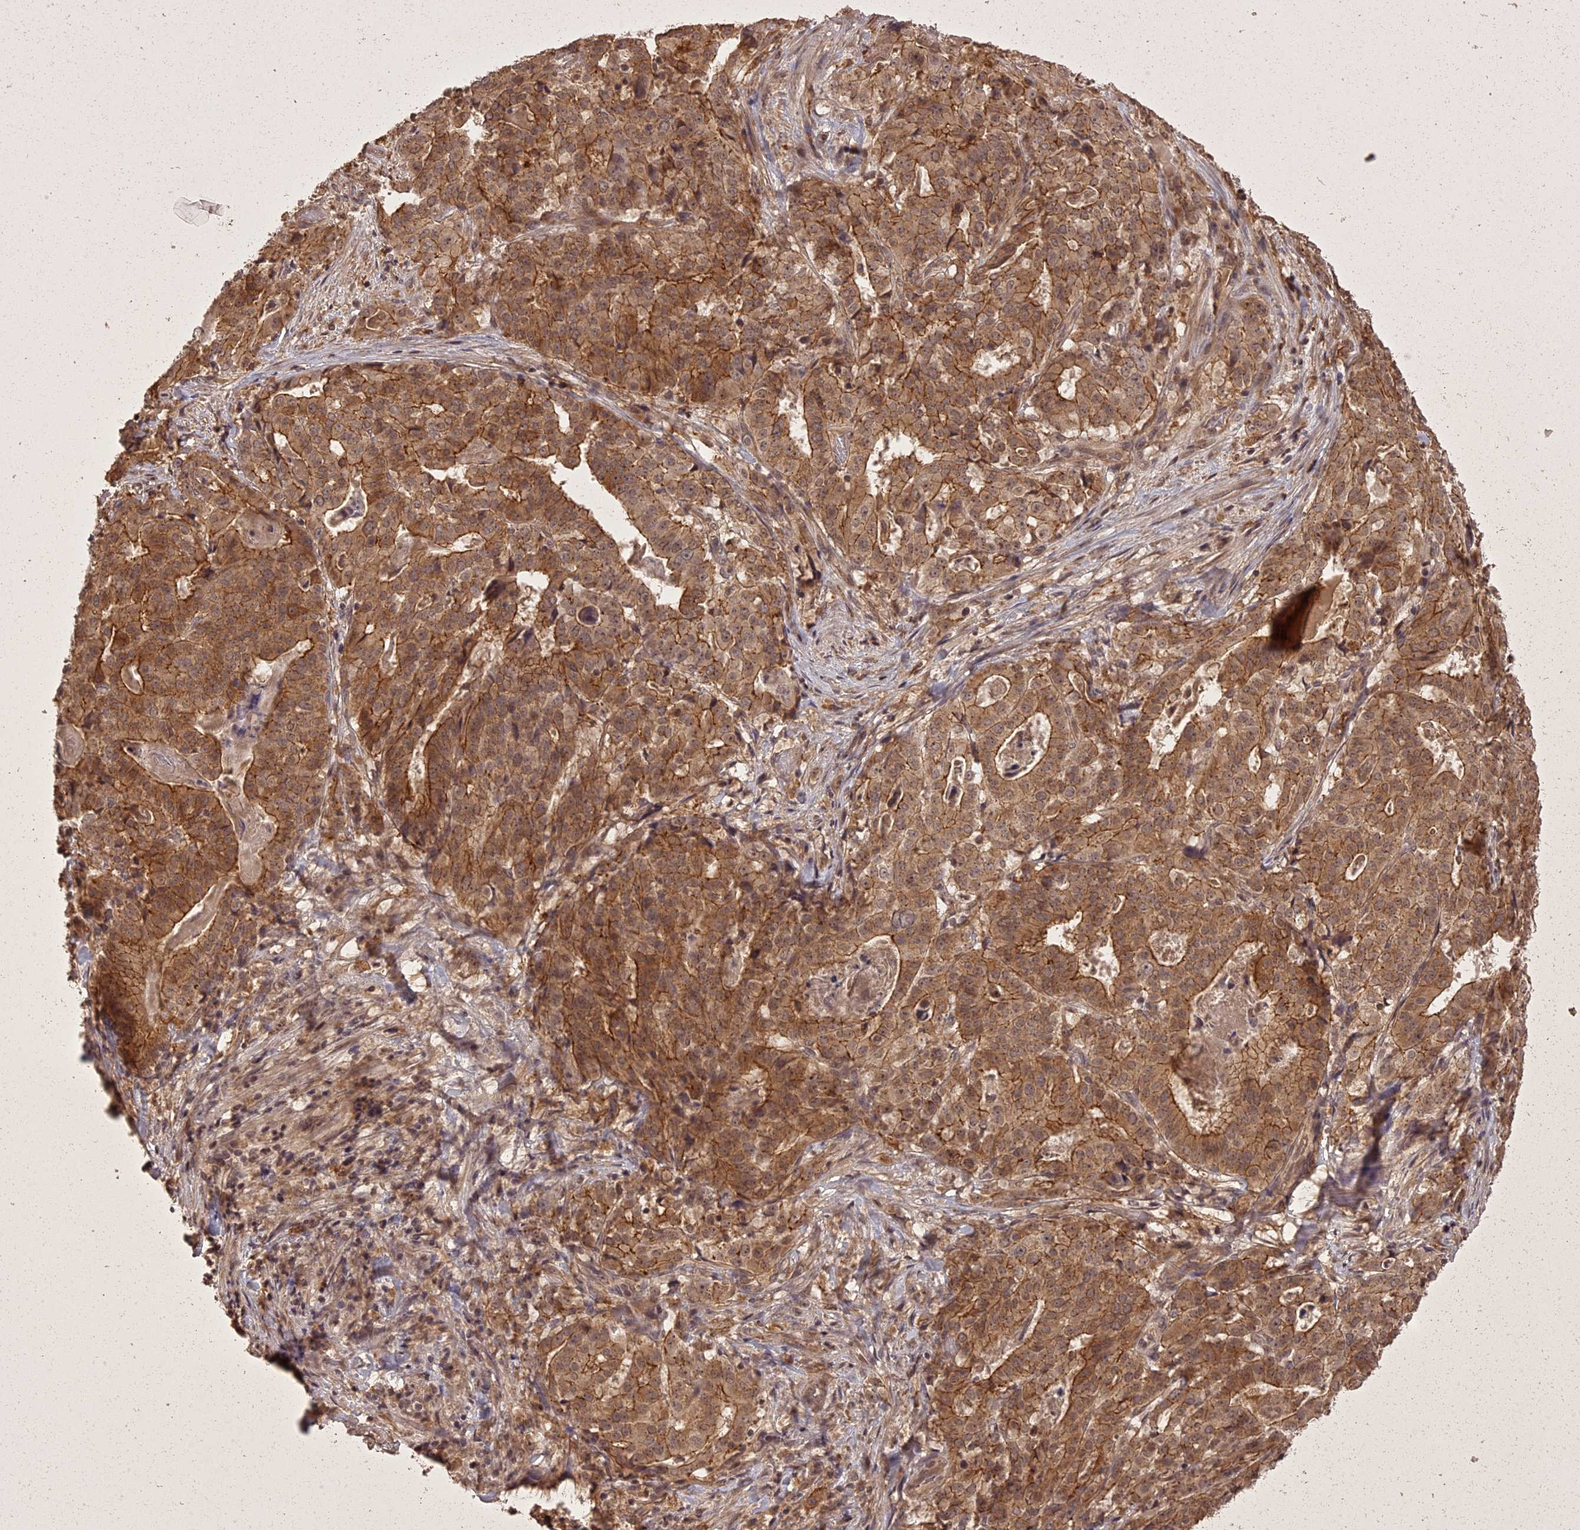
{"staining": {"intensity": "moderate", "quantity": ">75%", "location": "cytoplasmic/membranous"}, "tissue": "stomach cancer", "cell_type": "Tumor cells", "image_type": "cancer", "snomed": [{"axis": "morphology", "description": "Adenocarcinoma, NOS"}, {"axis": "topography", "description": "Stomach"}], "caption": "Protein staining displays moderate cytoplasmic/membranous expression in about >75% of tumor cells in stomach cancer (adenocarcinoma).", "gene": "ING5", "patient": {"sex": "male", "age": 48}}